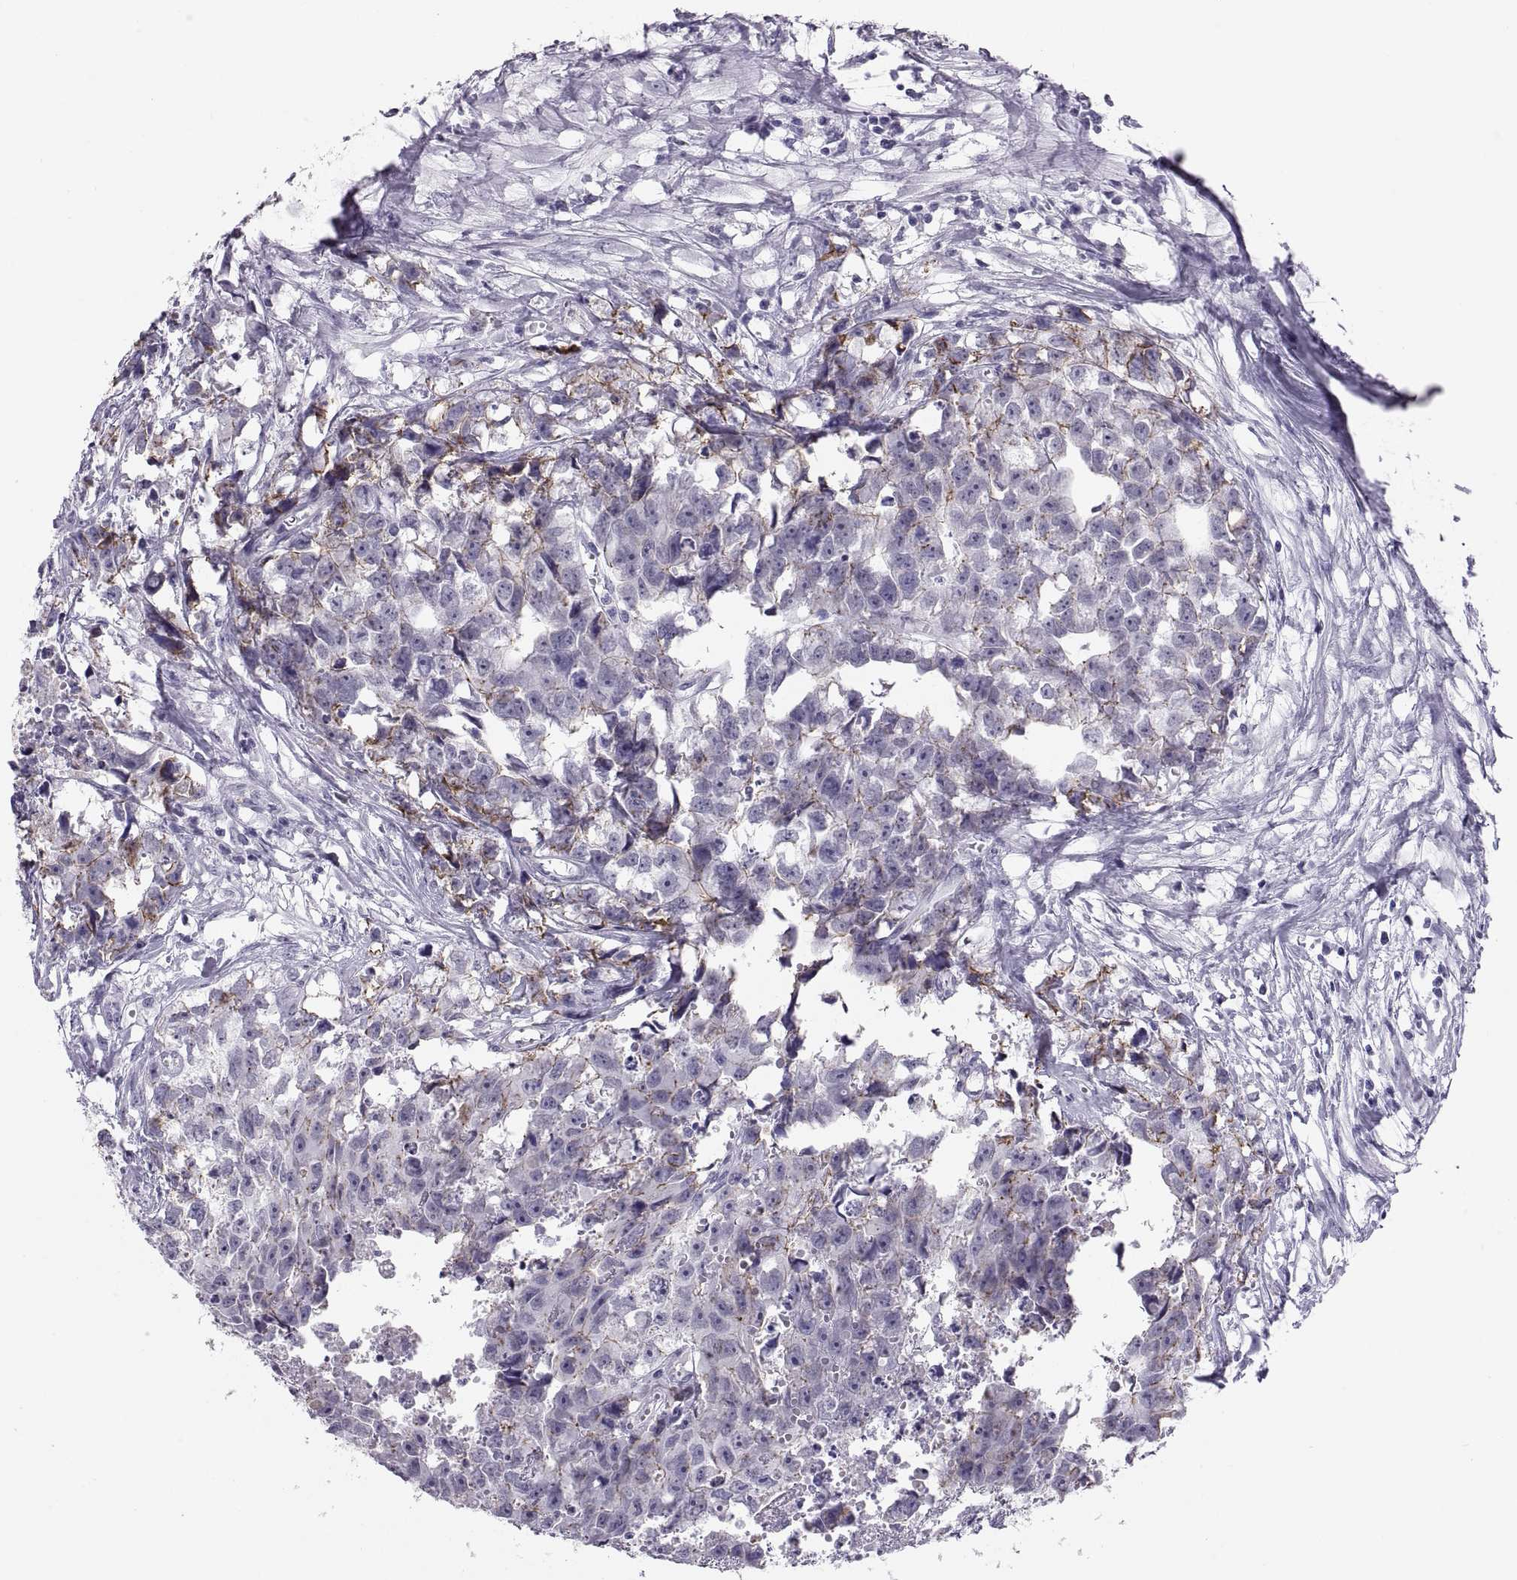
{"staining": {"intensity": "negative", "quantity": "none", "location": "none"}, "tissue": "testis cancer", "cell_type": "Tumor cells", "image_type": "cancer", "snomed": [{"axis": "morphology", "description": "Carcinoma, Embryonal, NOS"}, {"axis": "morphology", "description": "Teratoma, malignant, NOS"}, {"axis": "topography", "description": "Testis"}], "caption": "High power microscopy photomicrograph of an immunohistochemistry photomicrograph of embryonal carcinoma (testis), revealing no significant staining in tumor cells. (DAB immunohistochemistry (IHC) visualized using brightfield microscopy, high magnification).", "gene": "QRICH2", "patient": {"sex": "male", "age": 44}}